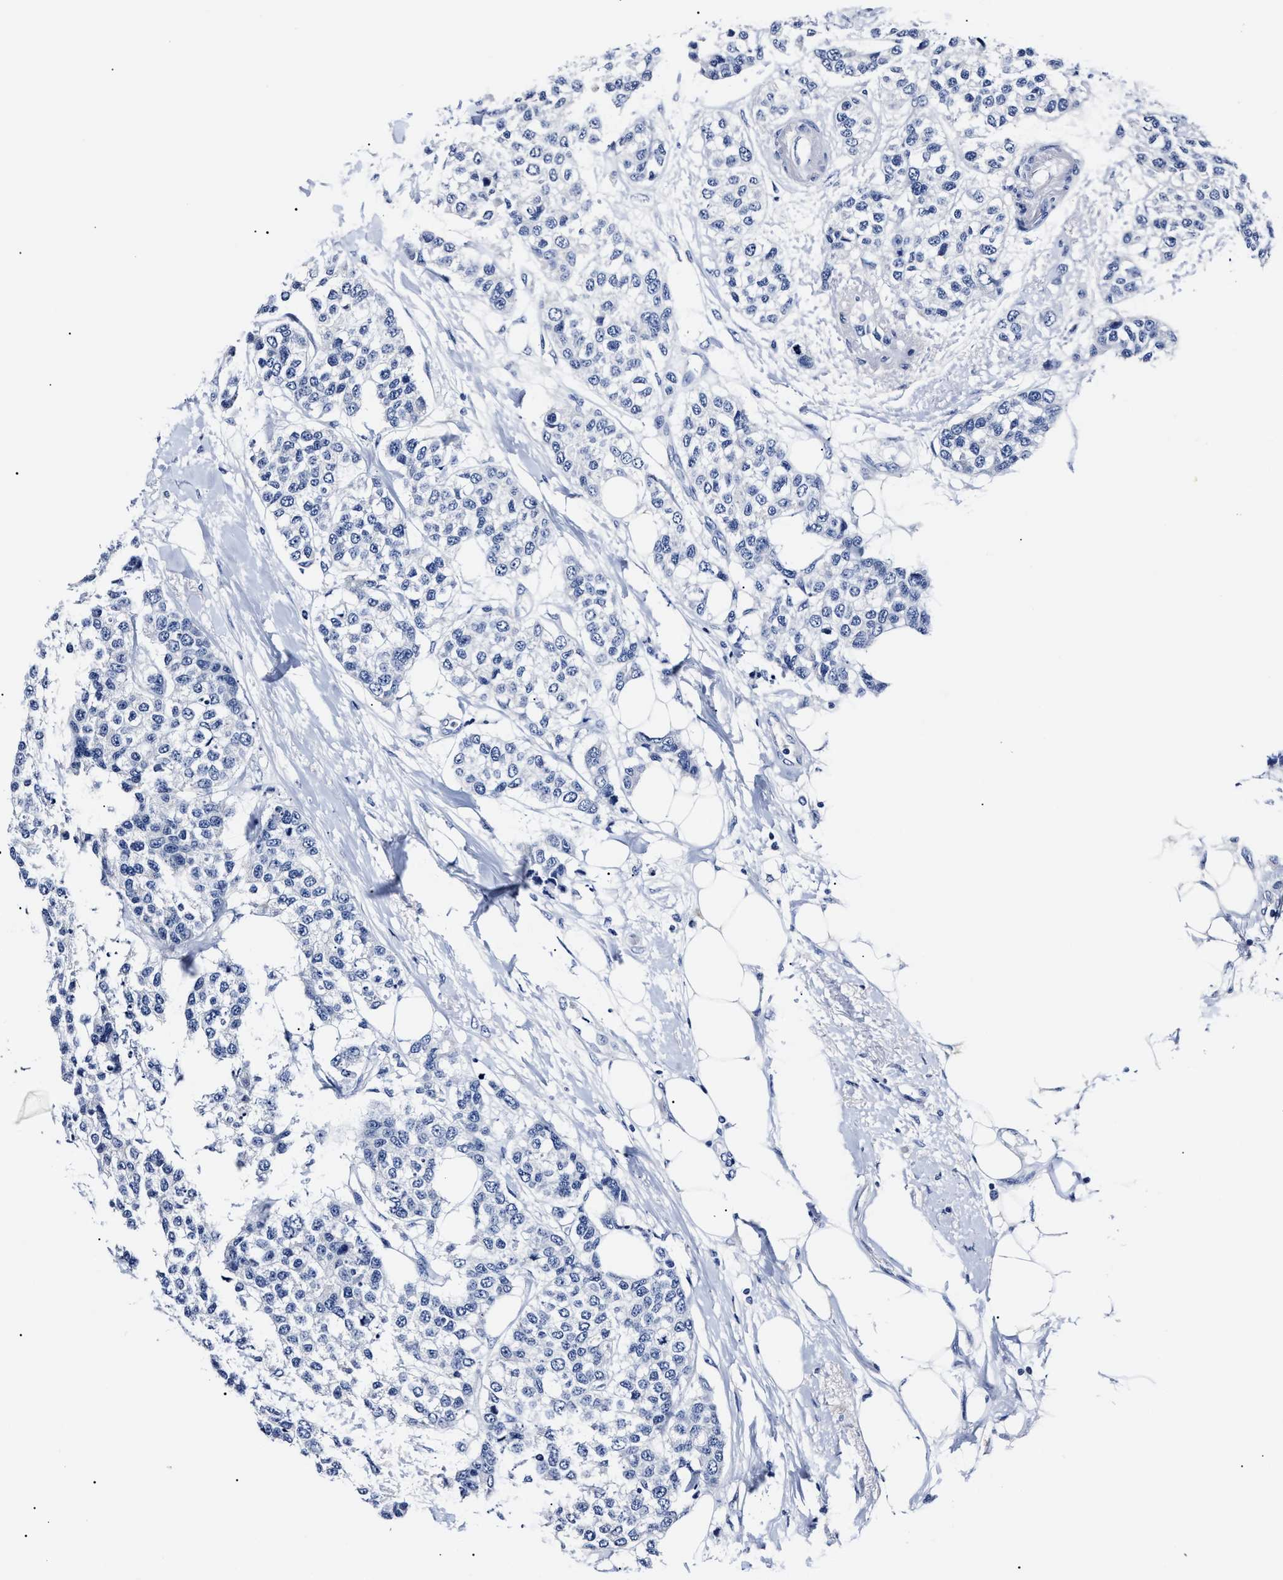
{"staining": {"intensity": "negative", "quantity": "none", "location": "none"}, "tissue": "breast cancer", "cell_type": "Tumor cells", "image_type": "cancer", "snomed": [{"axis": "morphology", "description": "Duct carcinoma"}, {"axis": "topography", "description": "Breast"}], "caption": "A micrograph of human breast cancer is negative for staining in tumor cells.", "gene": "ALPG", "patient": {"sex": "female", "age": 51}}